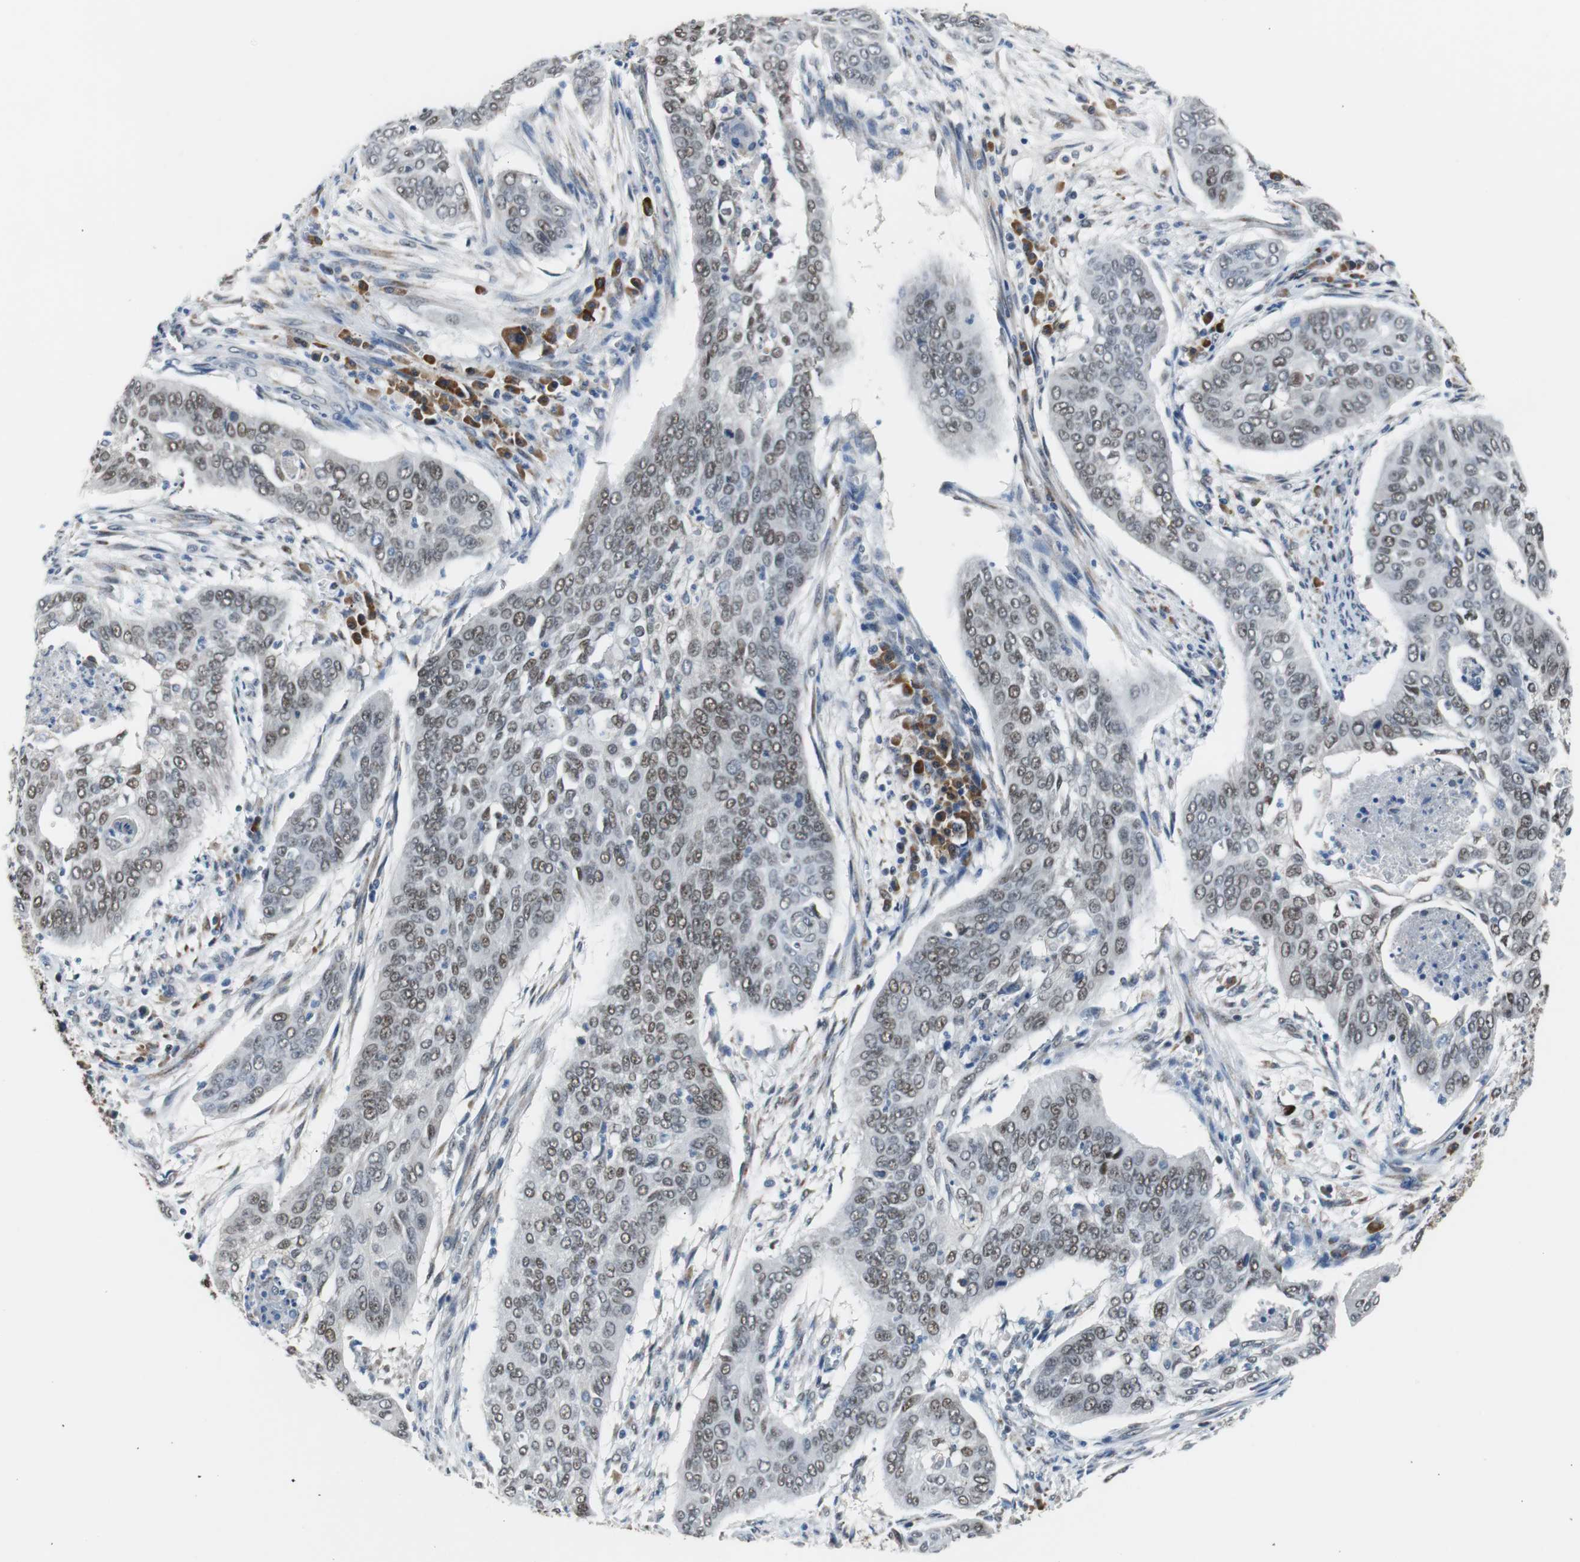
{"staining": {"intensity": "strong", "quantity": "25%-75%", "location": "nuclear"}, "tissue": "cervical cancer", "cell_type": "Tumor cells", "image_type": "cancer", "snomed": [{"axis": "morphology", "description": "Squamous cell carcinoma, NOS"}, {"axis": "topography", "description": "Cervix"}], "caption": "Tumor cells demonstrate strong nuclear positivity in approximately 25%-75% of cells in cervical squamous cell carcinoma.", "gene": "USP28", "patient": {"sex": "female", "age": 39}}